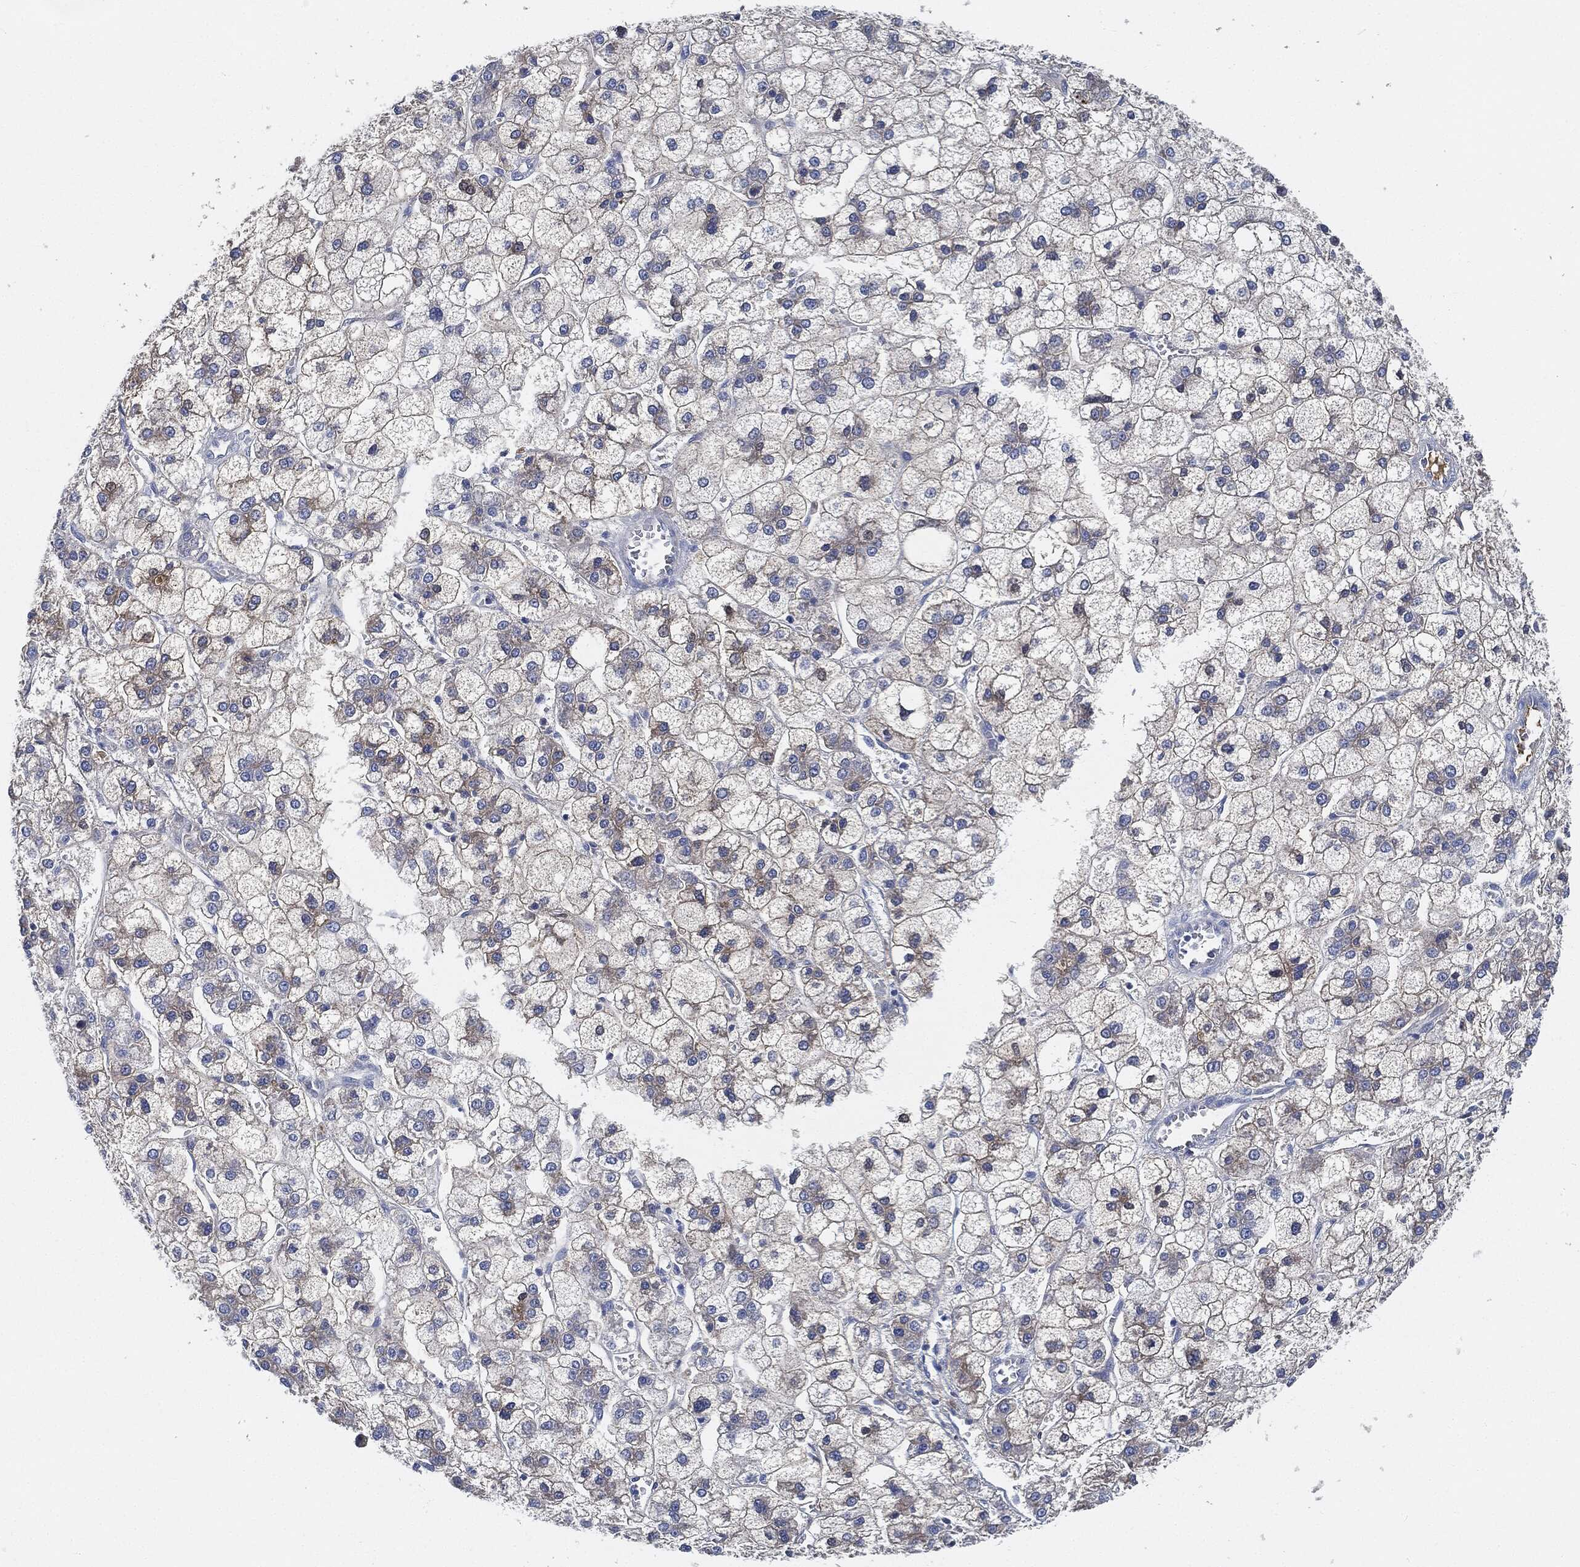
{"staining": {"intensity": "negative", "quantity": "none", "location": "none"}, "tissue": "liver cancer", "cell_type": "Tumor cells", "image_type": "cancer", "snomed": [{"axis": "morphology", "description": "Carcinoma, Hepatocellular, NOS"}, {"axis": "topography", "description": "Liver"}], "caption": "This image is of liver cancer stained with immunohistochemistry (IHC) to label a protein in brown with the nuclei are counter-stained blue. There is no staining in tumor cells.", "gene": "IGLV6-57", "patient": {"sex": "male", "age": 73}}